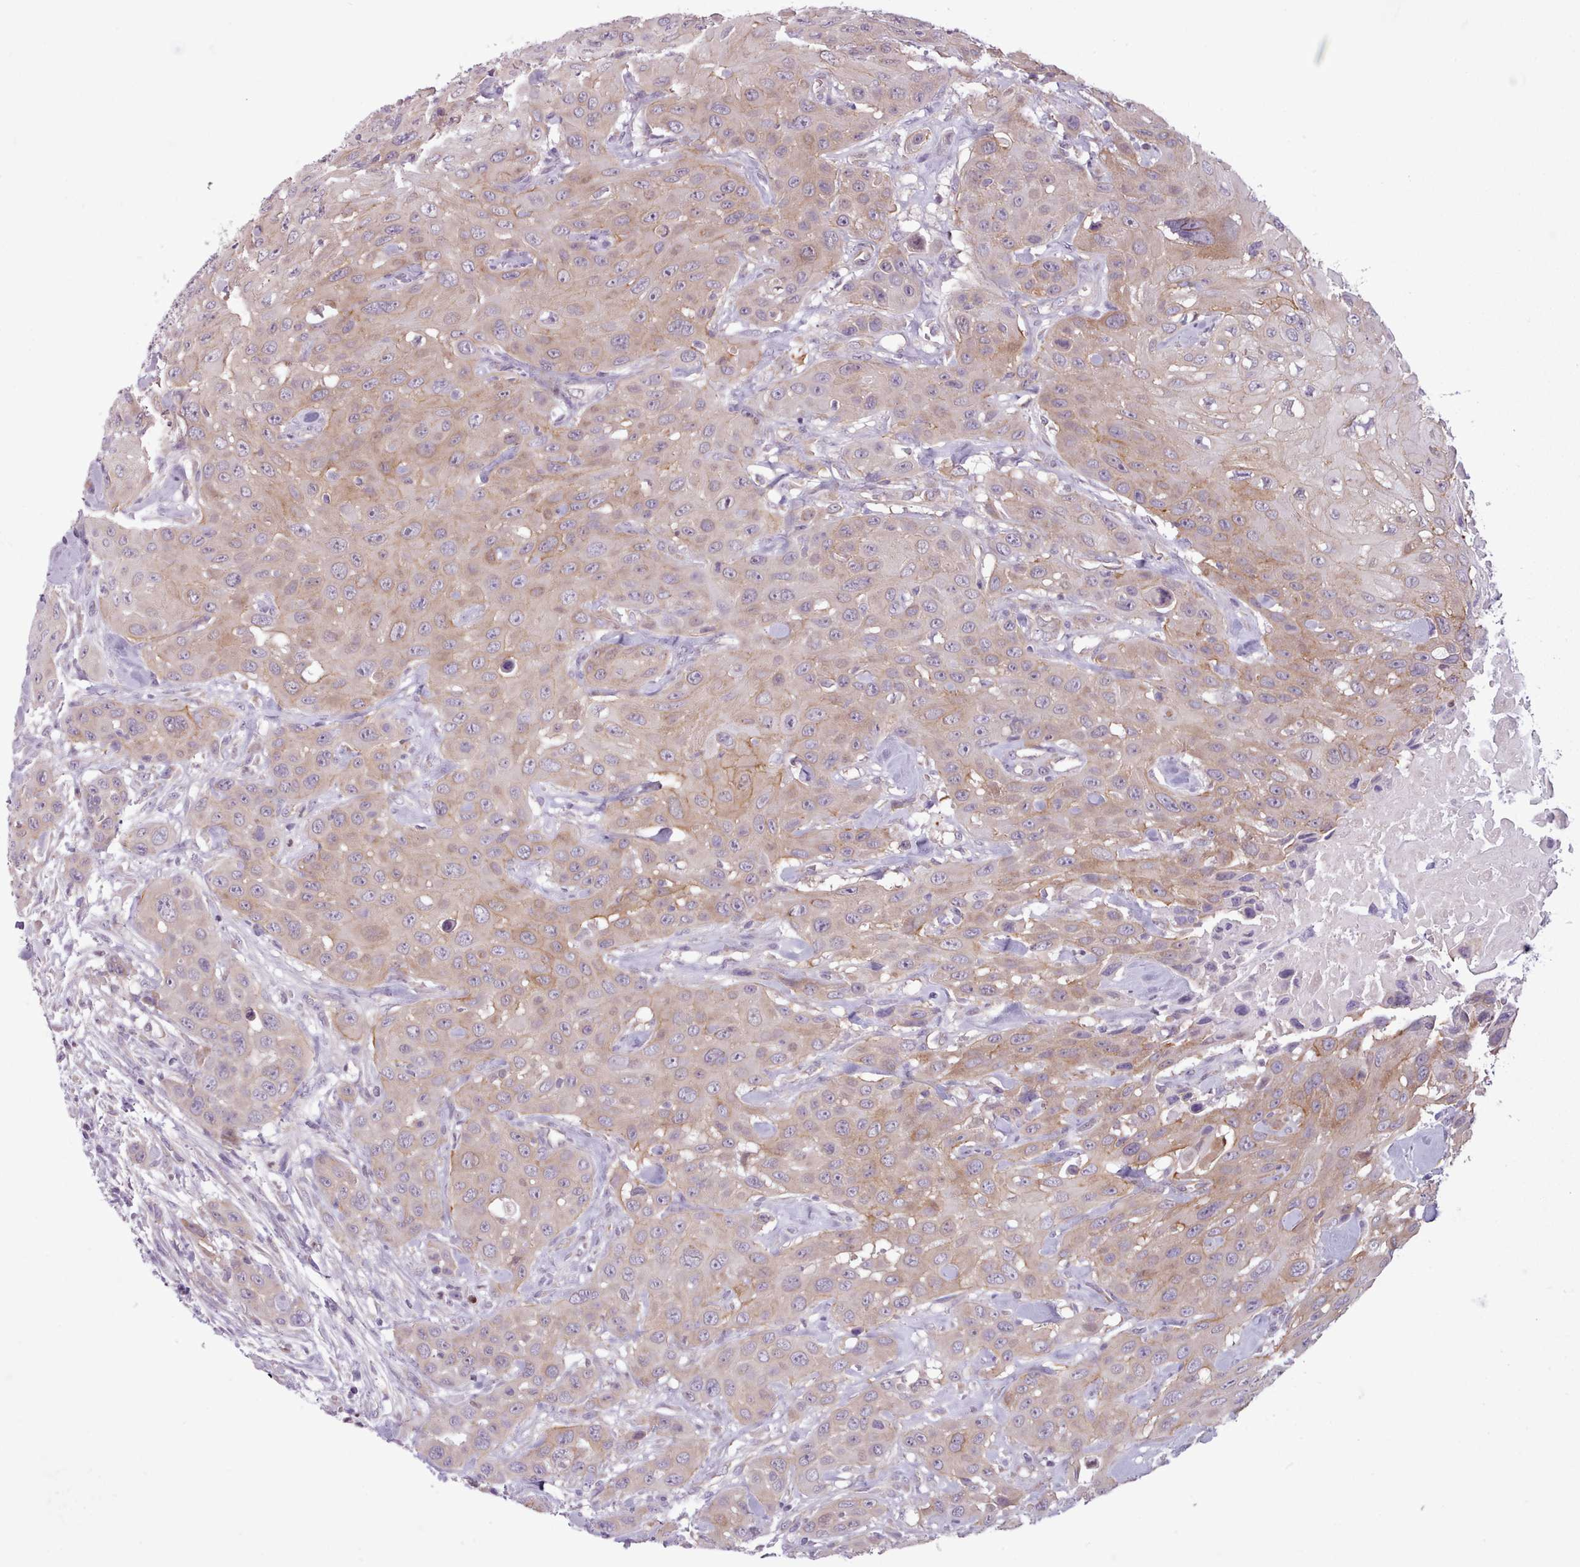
{"staining": {"intensity": "weak", "quantity": ">75%", "location": "cytoplasmic/membranous"}, "tissue": "head and neck cancer", "cell_type": "Tumor cells", "image_type": "cancer", "snomed": [{"axis": "morphology", "description": "Squamous cell carcinoma, NOS"}, {"axis": "topography", "description": "Head-Neck"}], "caption": "Weak cytoplasmic/membranous staining is identified in about >75% of tumor cells in head and neck cancer.", "gene": "SLURP1", "patient": {"sex": "male", "age": 81}}